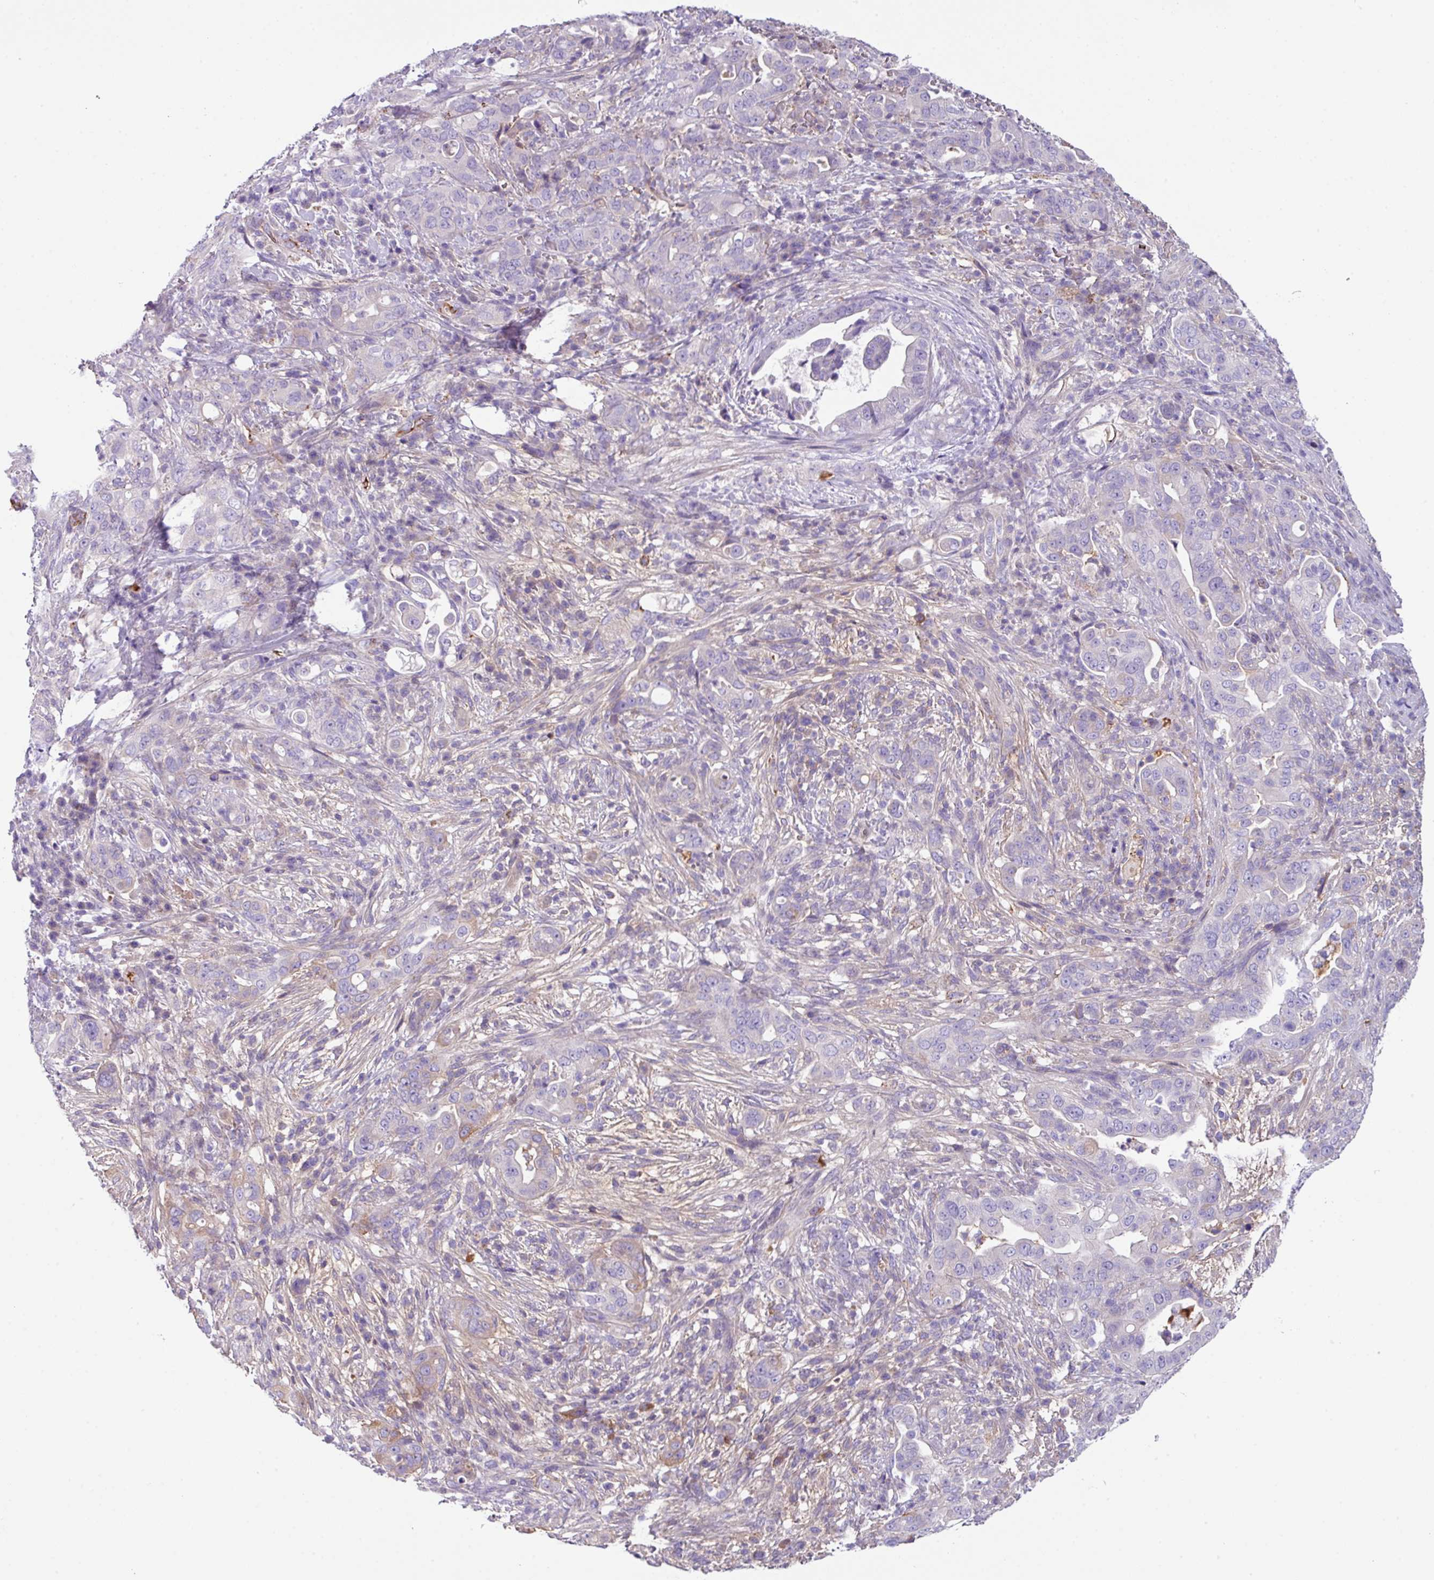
{"staining": {"intensity": "moderate", "quantity": "<25%", "location": "cytoplasmic/membranous"}, "tissue": "pancreatic cancer", "cell_type": "Tumor cells", "image_type": "cancer", "snomed": [{"axis": "morphology", "description": "Normal tissue, NOS"}, {"axis": "morphology", "description": "Adenocarcinoma, NOS"}, {"axis": "topography", "description": "Lymph node"}, {"axis": "topography", "description": "Pancreas"}], "caption": "Pancreatic cancer (adenocarcinoma) tissue exhibits moderate cytoplasmic/membranous positivity in about <25% of tumor cells The staining is performed using DAB (3,3'-diaminobenzidine) brown chromogen to label protein expression. The nuclei are counter-stained blue using hematoxylin.", "gene": "DNAL1", "patient": {"sex": "female", "age": 67}}